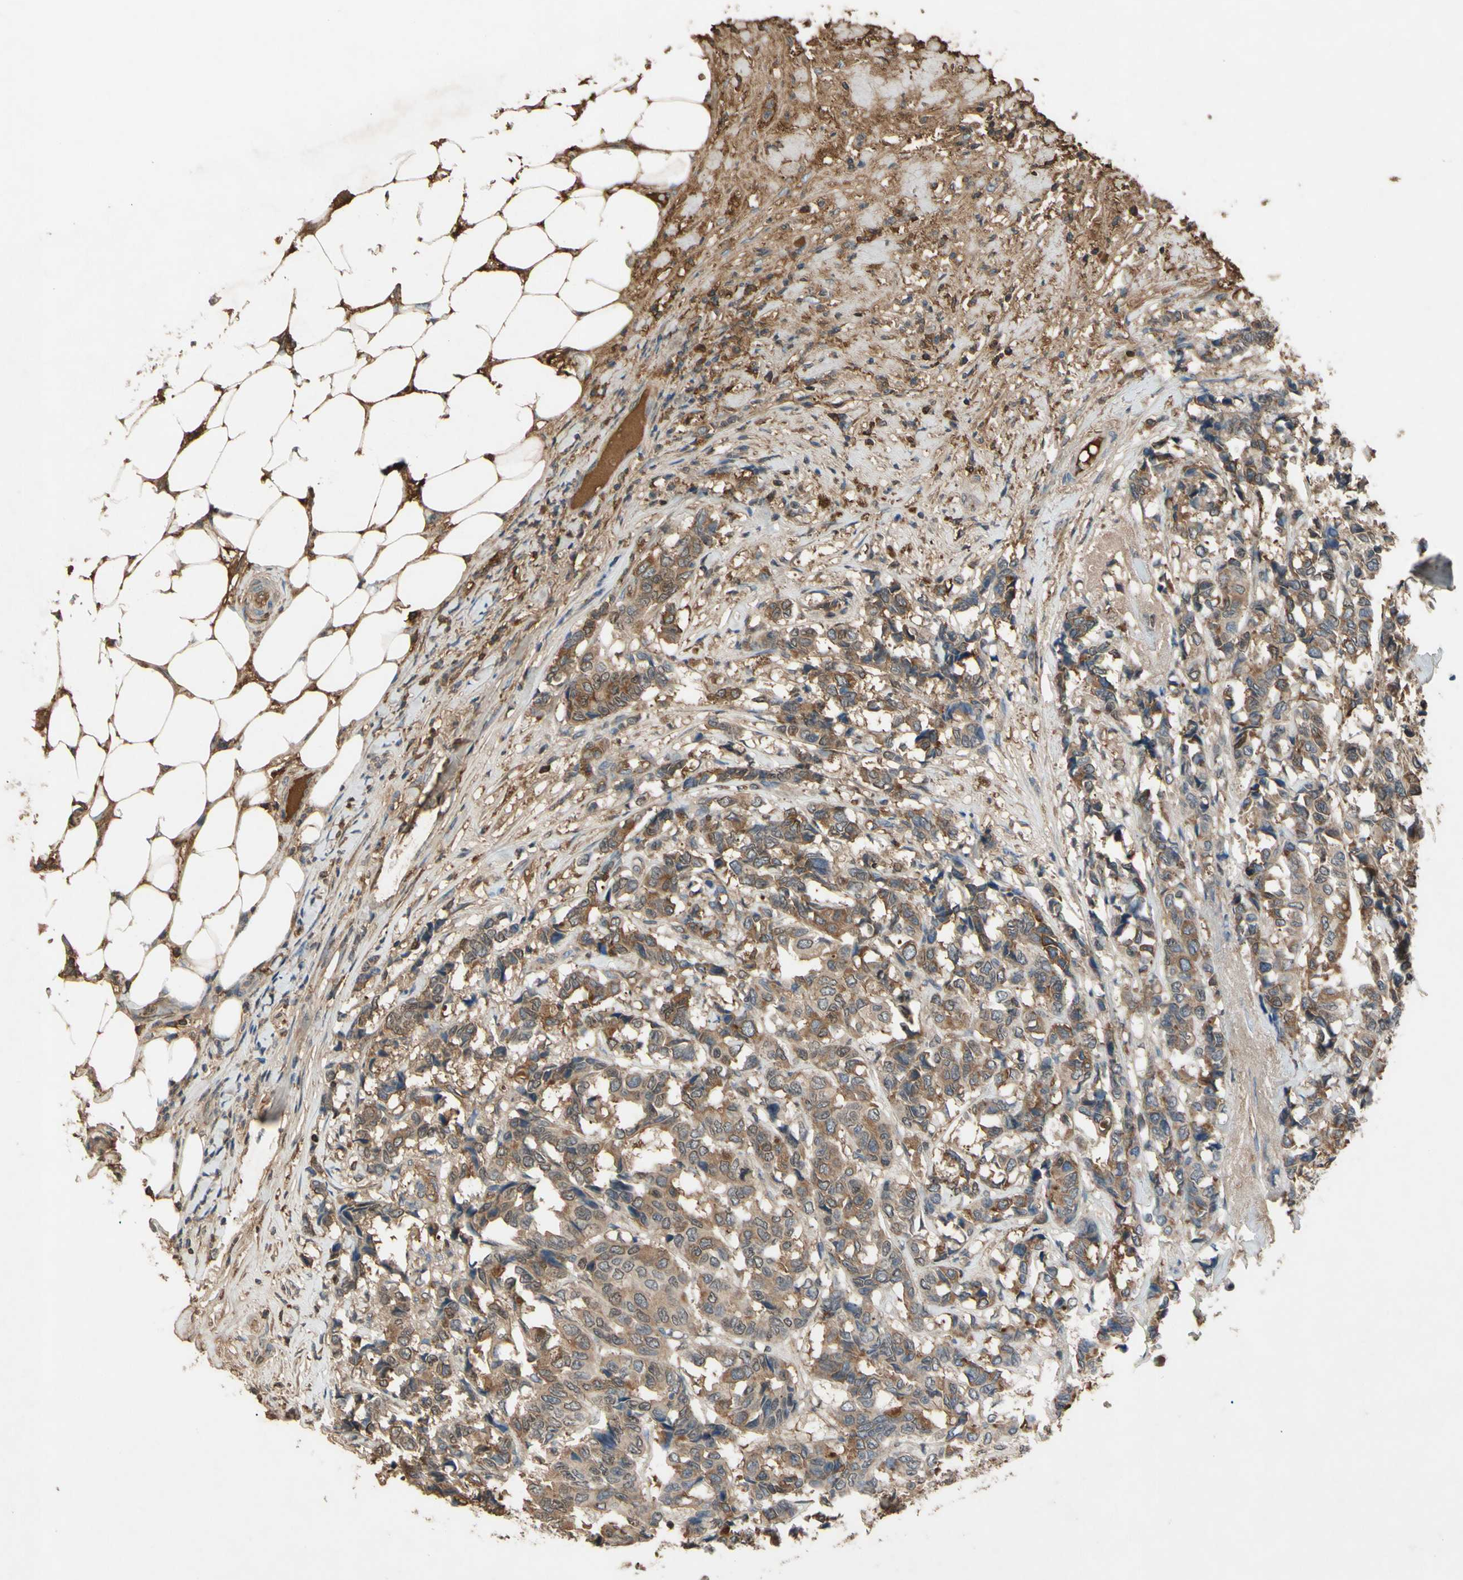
{"staining": {"intensity": "moderate", "quantity": ">75%", "location": "cytoplasmic/membranous"}, "tissue": "breast cancer", "cell_type": "Tumor cells", "image_type": "cancer", "snomed": [{"axis": "morphology", "description": "Duct carcinoma"}, {"axis": "topography", "description": "Breast"}], "caption": "A micrograph of human intraductal carcinoma (breast) stained for a protein shows moderate cytoplasmic/membranous brown staining in tumor cells. Immunohistochemistry (ihc) stains the protein of interest in brown and the nuclei are stained blue.", "gene": "TIMP2", "patient": {"sex": "female", "age": 87}}